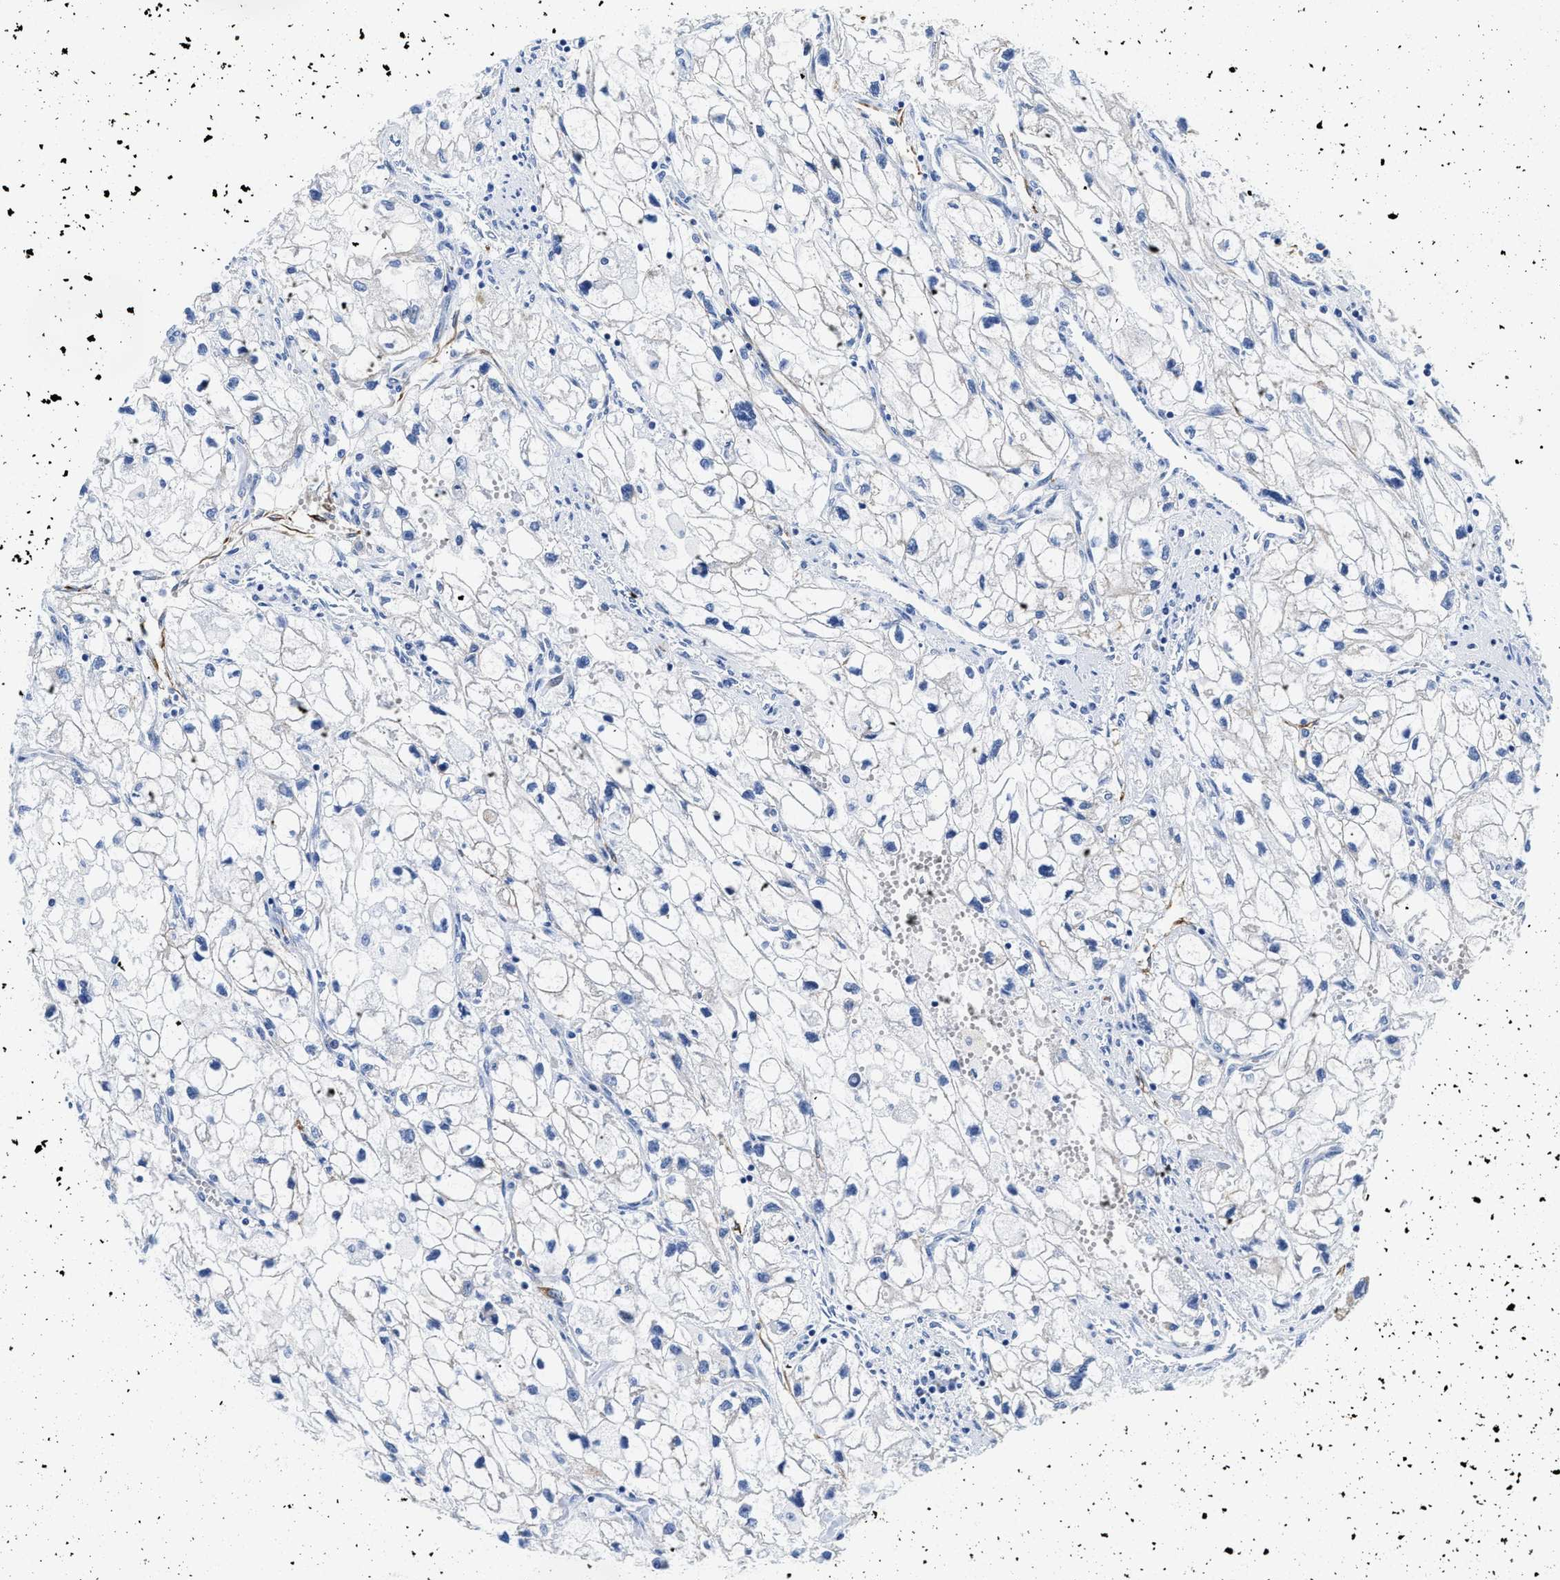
{"staining": {"intensity": "negative", "quantity": "none", "location": "none"}, "tissue": "renal cancer", "cell_type": "Tumor cells", "image_type": "cancer", "snomed": [{"axis": "morphology", "description": "Adenocarcinoma, NOS"}, {"axis": "topography", "description": "Kidney"}], "caption": "DAB immunohistochemical staining of human renal cancer (adenocarcinoma) demonstrates no significant expression in tumor cells.", "gene": "TVP23B", "patient": {"sex": "female", "age": 70}}